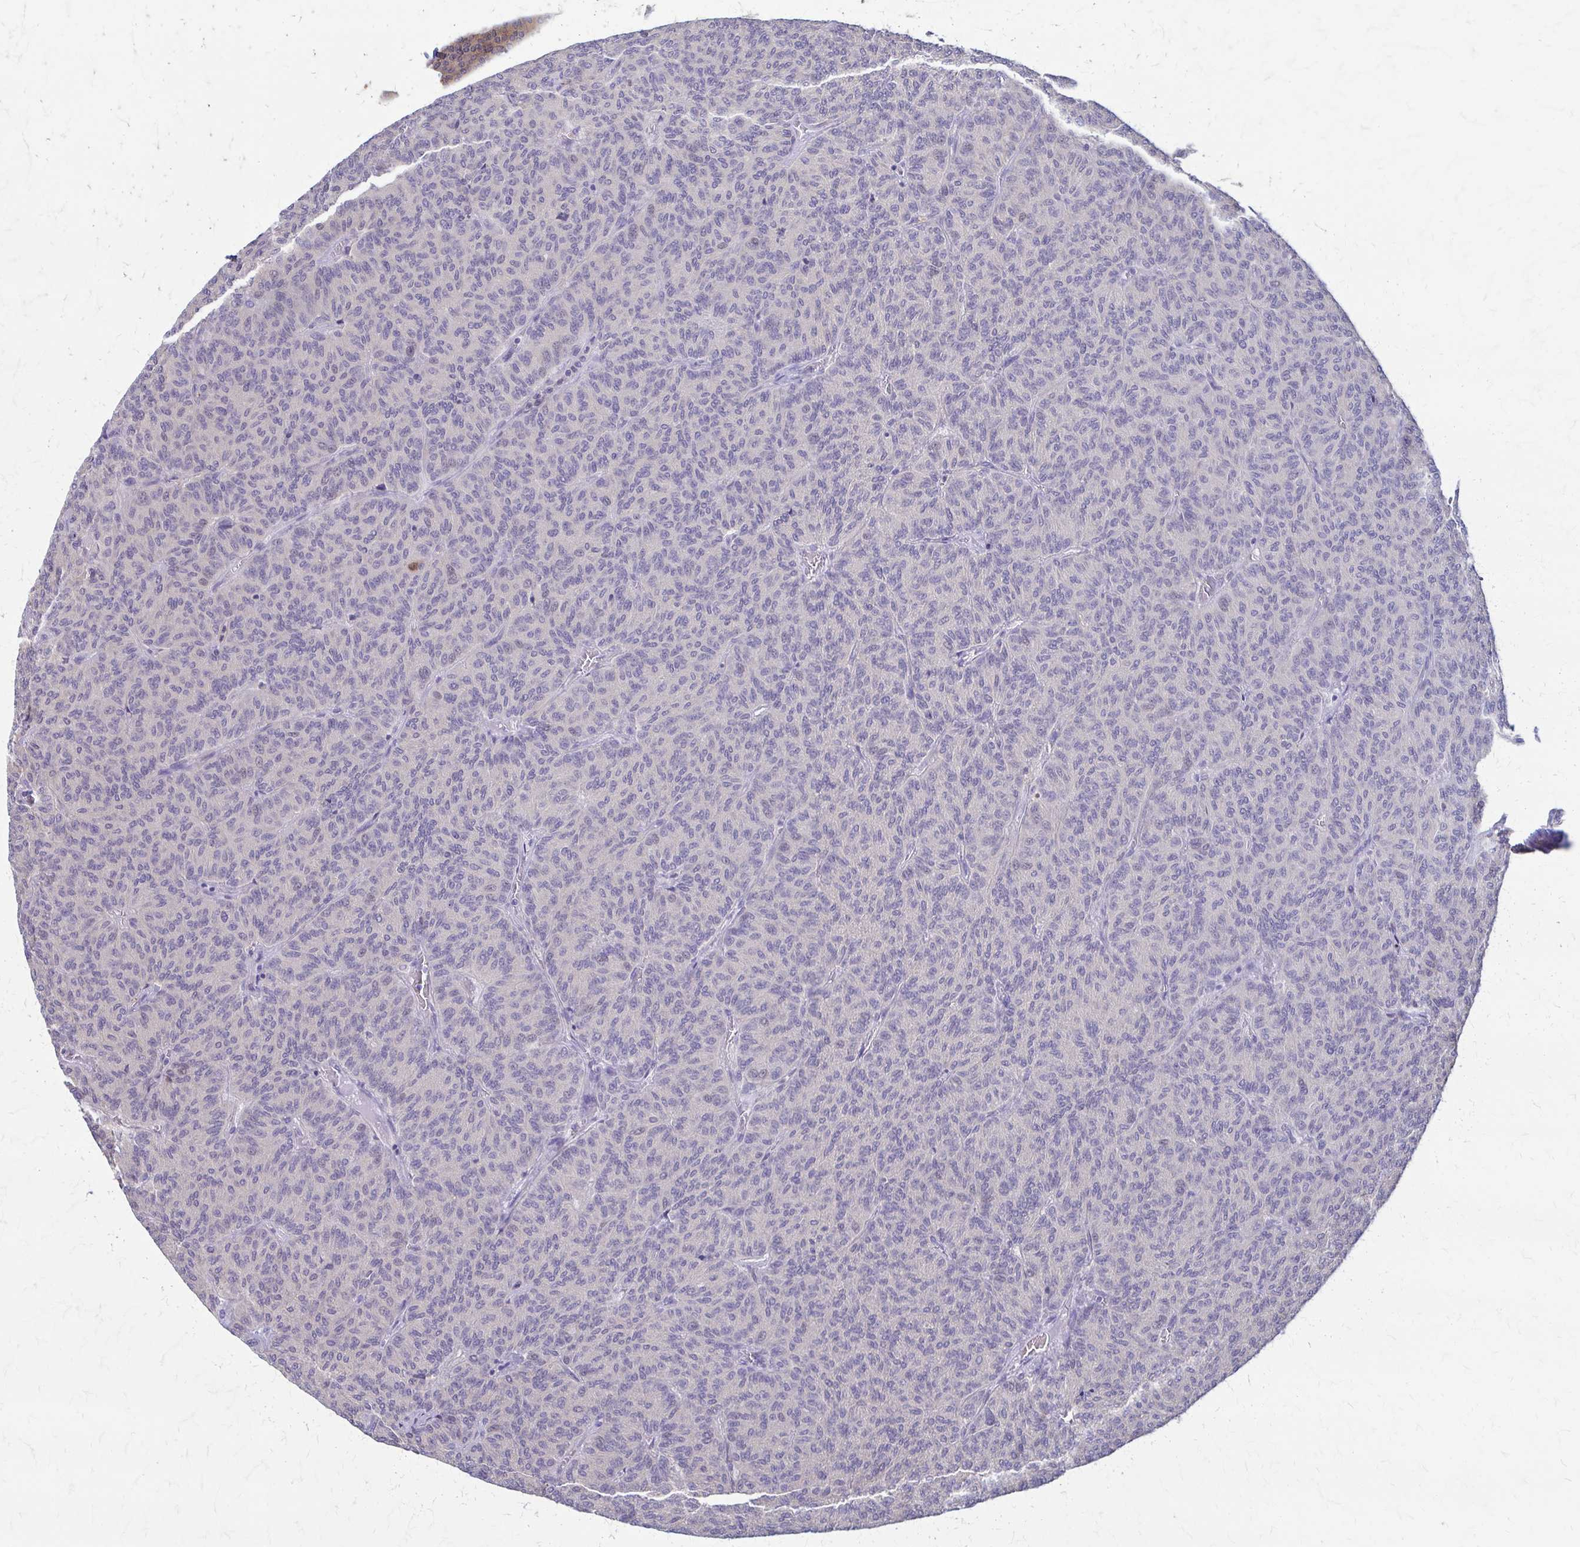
{"staining": {"intensity": "negative", "quantity": "none", "location": "none"}, "tissue": "carcinoid", "cell_type": "Tumor cells", "image_type": "cancer", "snomed": [{"axis": "morphology", "description": "Carcinoid, malignant, NOS"}, {"axis": "topography", "description": "Lung"}], "caption": "High magnification brightfield microscopy of carcinoid stained with DAB (3,3'-diaminobenzidine) (brown) and counterstained with hematoxylin (blue): tumor cells show no significant staining.", "gene": "DSP", "patient": {"sex": "male", "age": 61}}